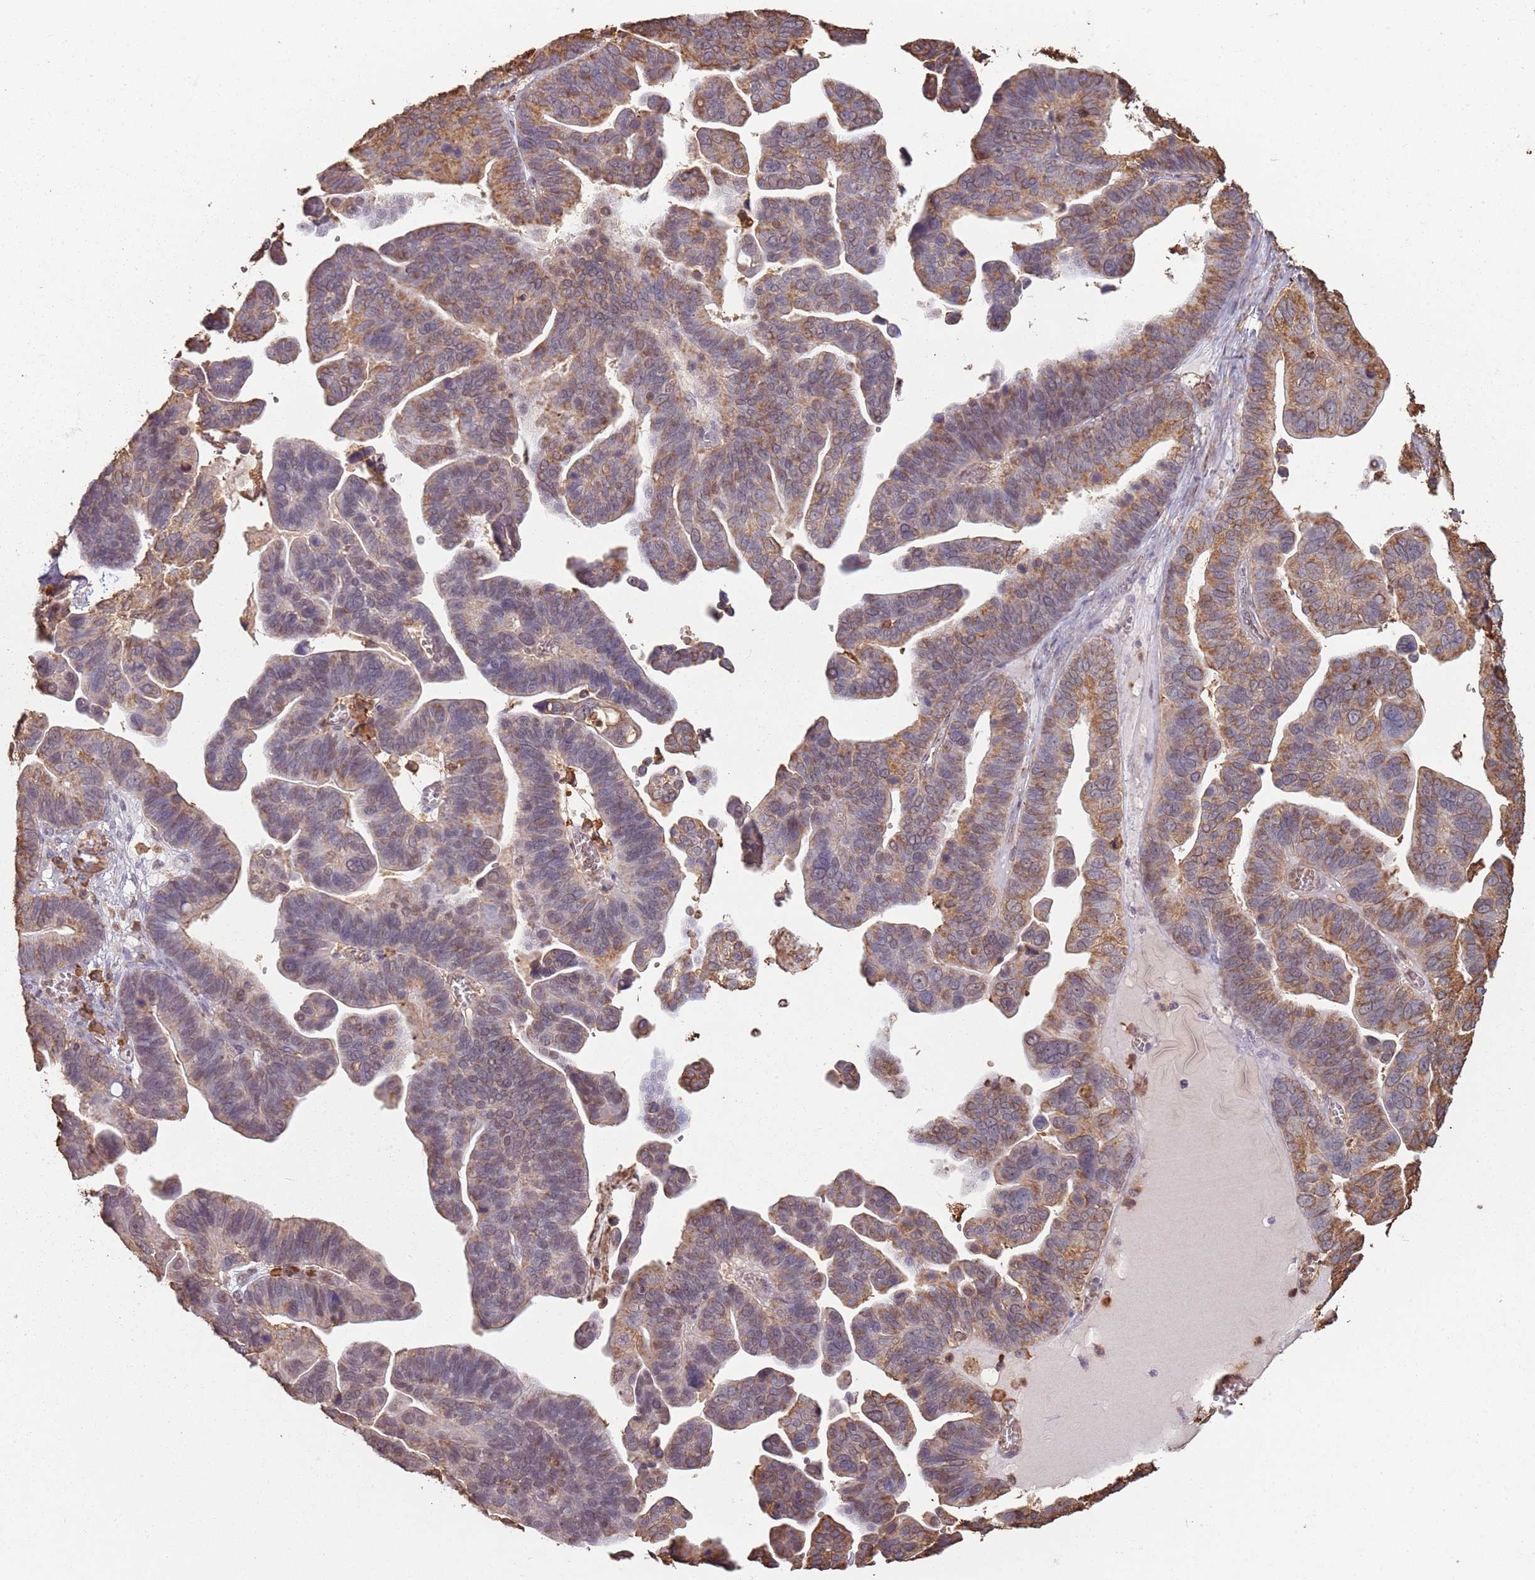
{"staining": {"intensity": "moderate", "quantity": "25%-75%", "location": "cytoplasmic/membranous,nuclear"}, "tissue": "ovarian cancer", "cell_type": "Tumor cells", "image_type": "cancer", "snomed": [{"axis": "morphology", "description": "Cystadenocarcinoma, serous, NOS"}, {"axis": "topography", "description": "Ovary"}], "caption": "High-magnification brightfield microscopy of serous cystadenocarcinoma (ovarian) stained with DAB (3,3'-diaminobenzidine) (brown) and counterstained with hematoxylin (blue). tumor cells exhibit moderate cytoplasmic/membranous and nuclear expression is appreciated in approximately25%-75% of cells. (DAB (3,3'-diaminobenzidine) IHC, brown staining for protein, blue staining for nuclei).", "gene": "ATOSB", "patient": {"sex": "female", "age": 56}}